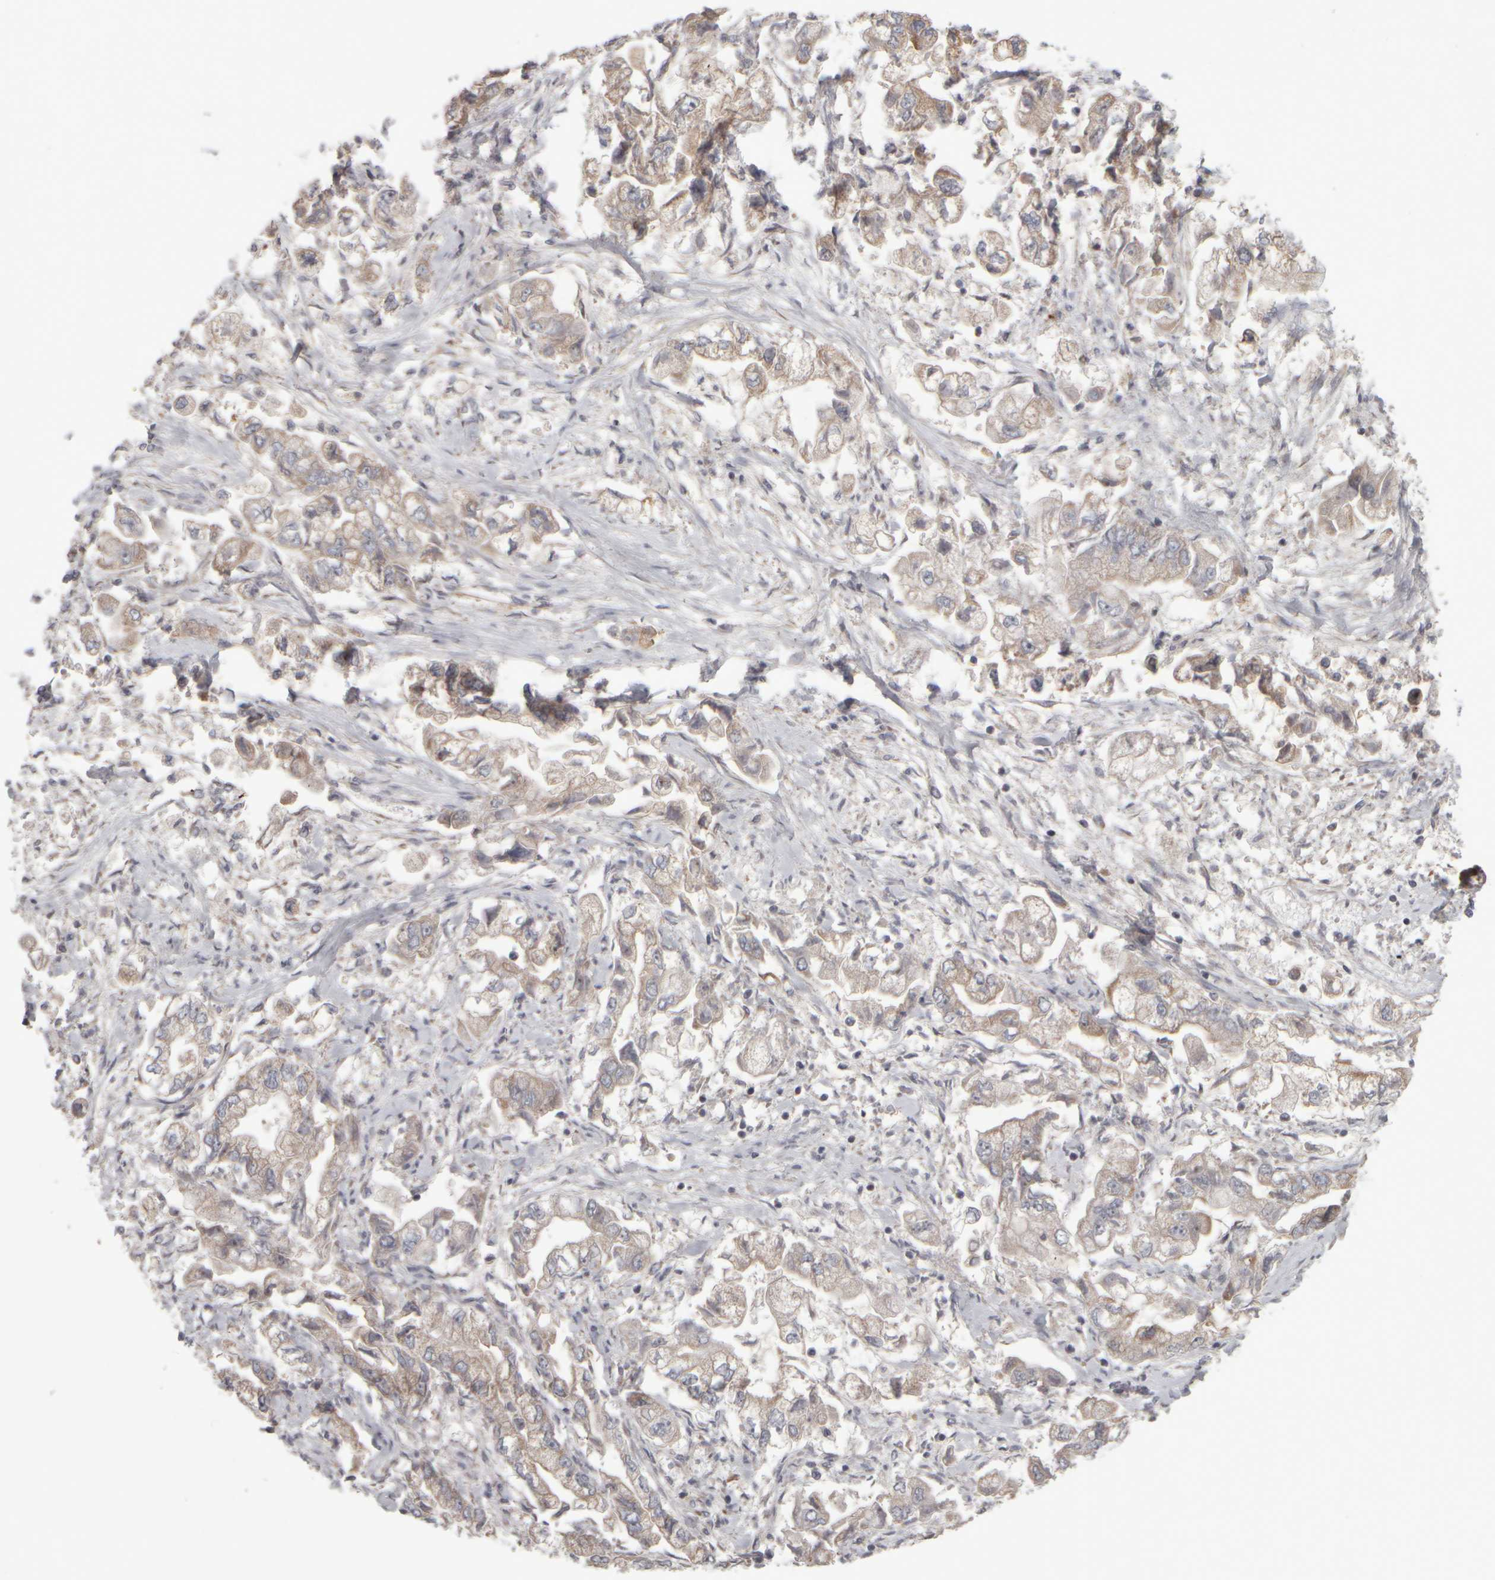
{"staining": {"intensity": "weak", "quantity": ">75%", "location": "cytoplasmic/membranous"}, "tissue": "stomach cancer", "cell_type": "Tumor cells", "image_type": "cancer", "snomed": [{"axis": "morphology", "description": "Normal tissue, NOS"}, {"axis": "morphology", "description": "Adenocarcinoma, NOS"}, {"axis": "topography", "description": "Stomach"}], "caption": "Immunohistochemistry micrograph of neoplastic tissue: stomach cancer (adenocarcinoma) stained using immunohistochemistry (IHC) shows low levels of weak protein expression localized specifically in the cytoplasmic/membranous of tumor cells, appearing as a cytoplasmic/membranous brown color.", "gene": "SCO1", "patient": {"sex": "male", "age": 62}}